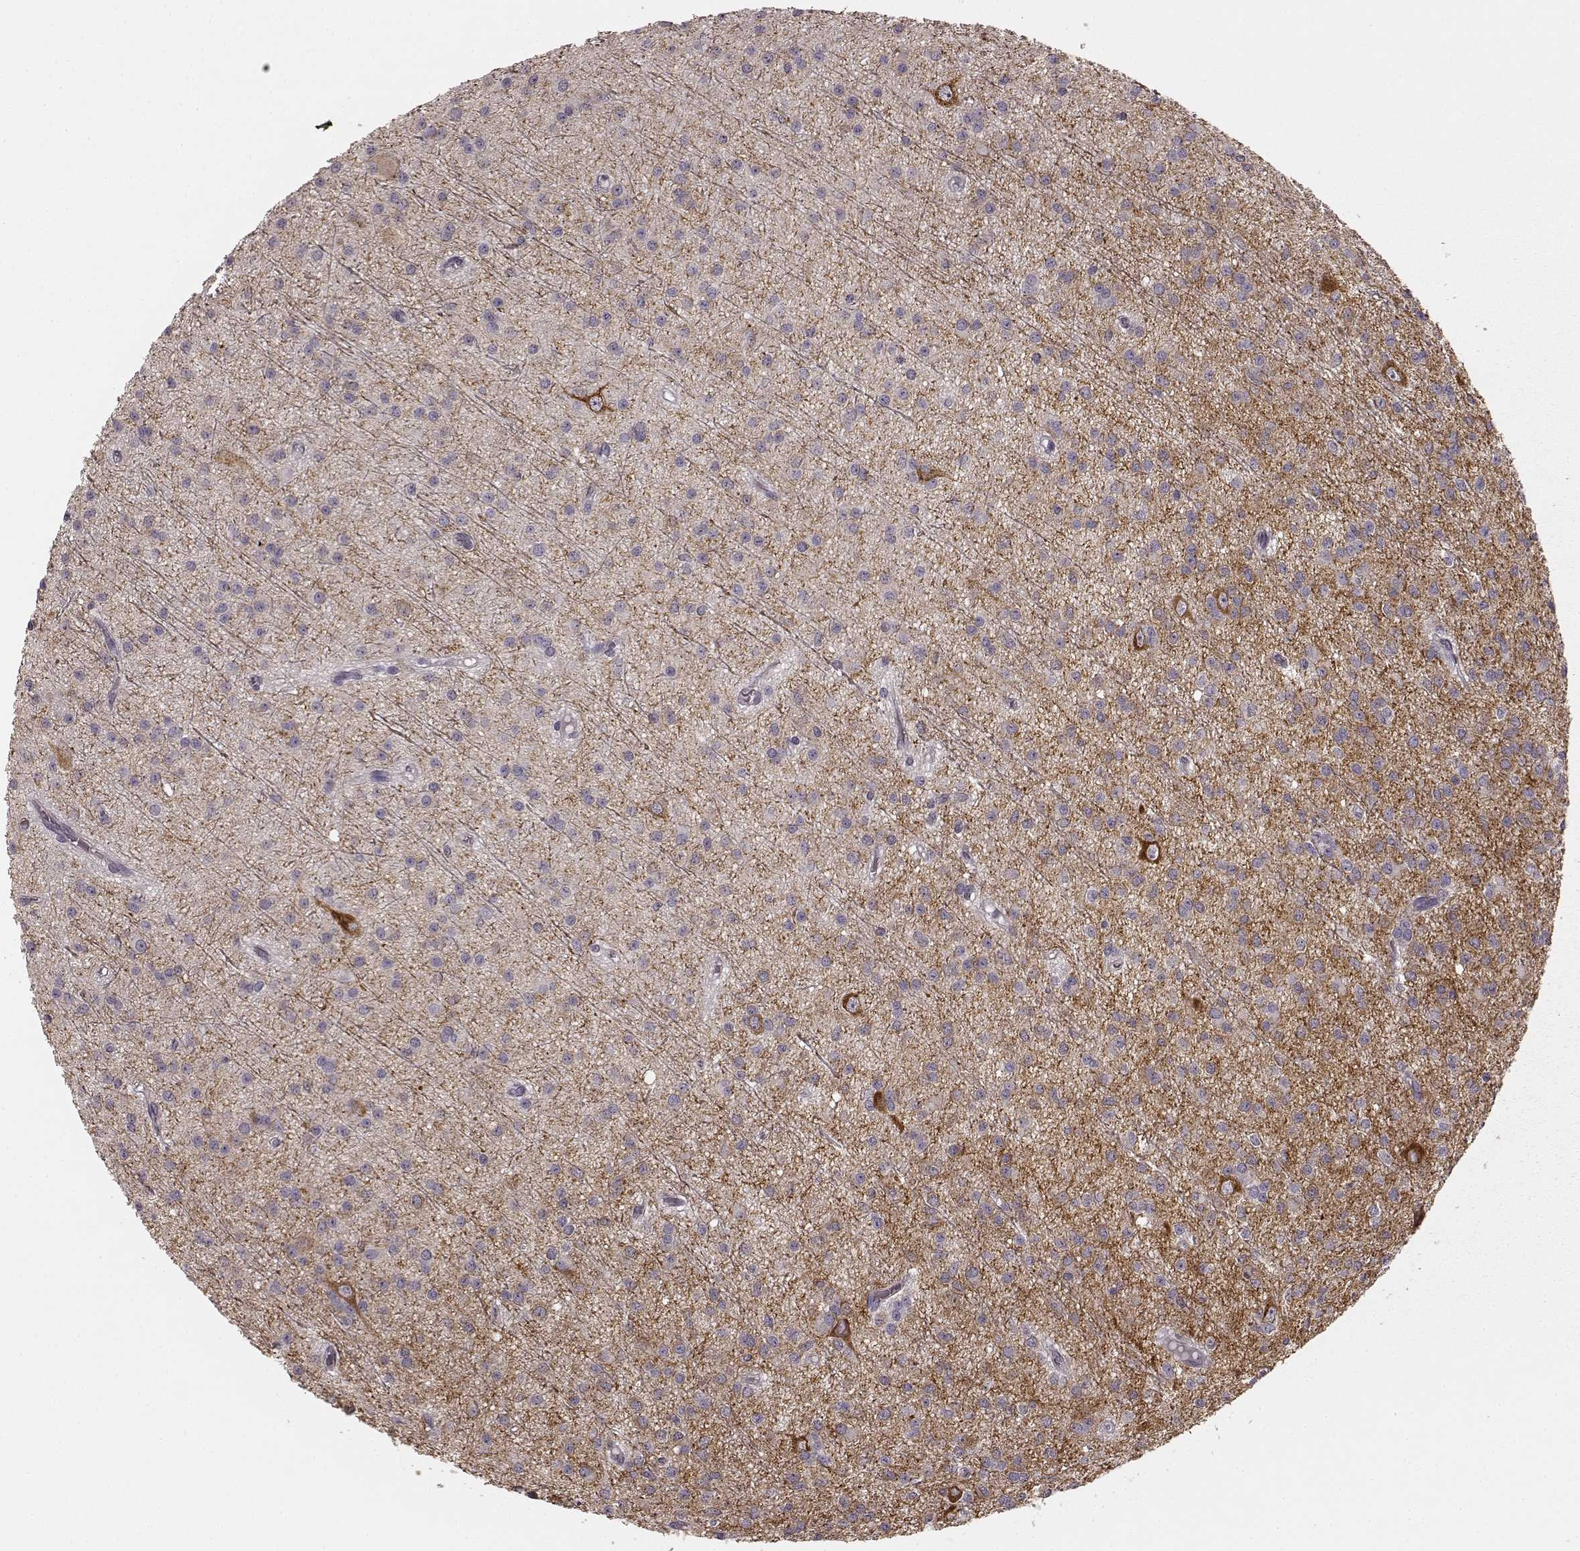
{"staining": {"intensity": "negative", "quantity": "none", "location": "none"}, "tissue": "glioma", "cell_type": "Tumor cells", "image_type": "cancer", "snomed": [{"axis": "morphology", "description": "Glioma, malignant, Low grade"}, {"axis": "topography", "description": "Brain"}], "caption": "This is an immunohistochemistry photomicrograph of human glioma. There is no expression in tumor cells.", "gene": "PRKCE", "patient": {"sex": "male", "age": 27}}